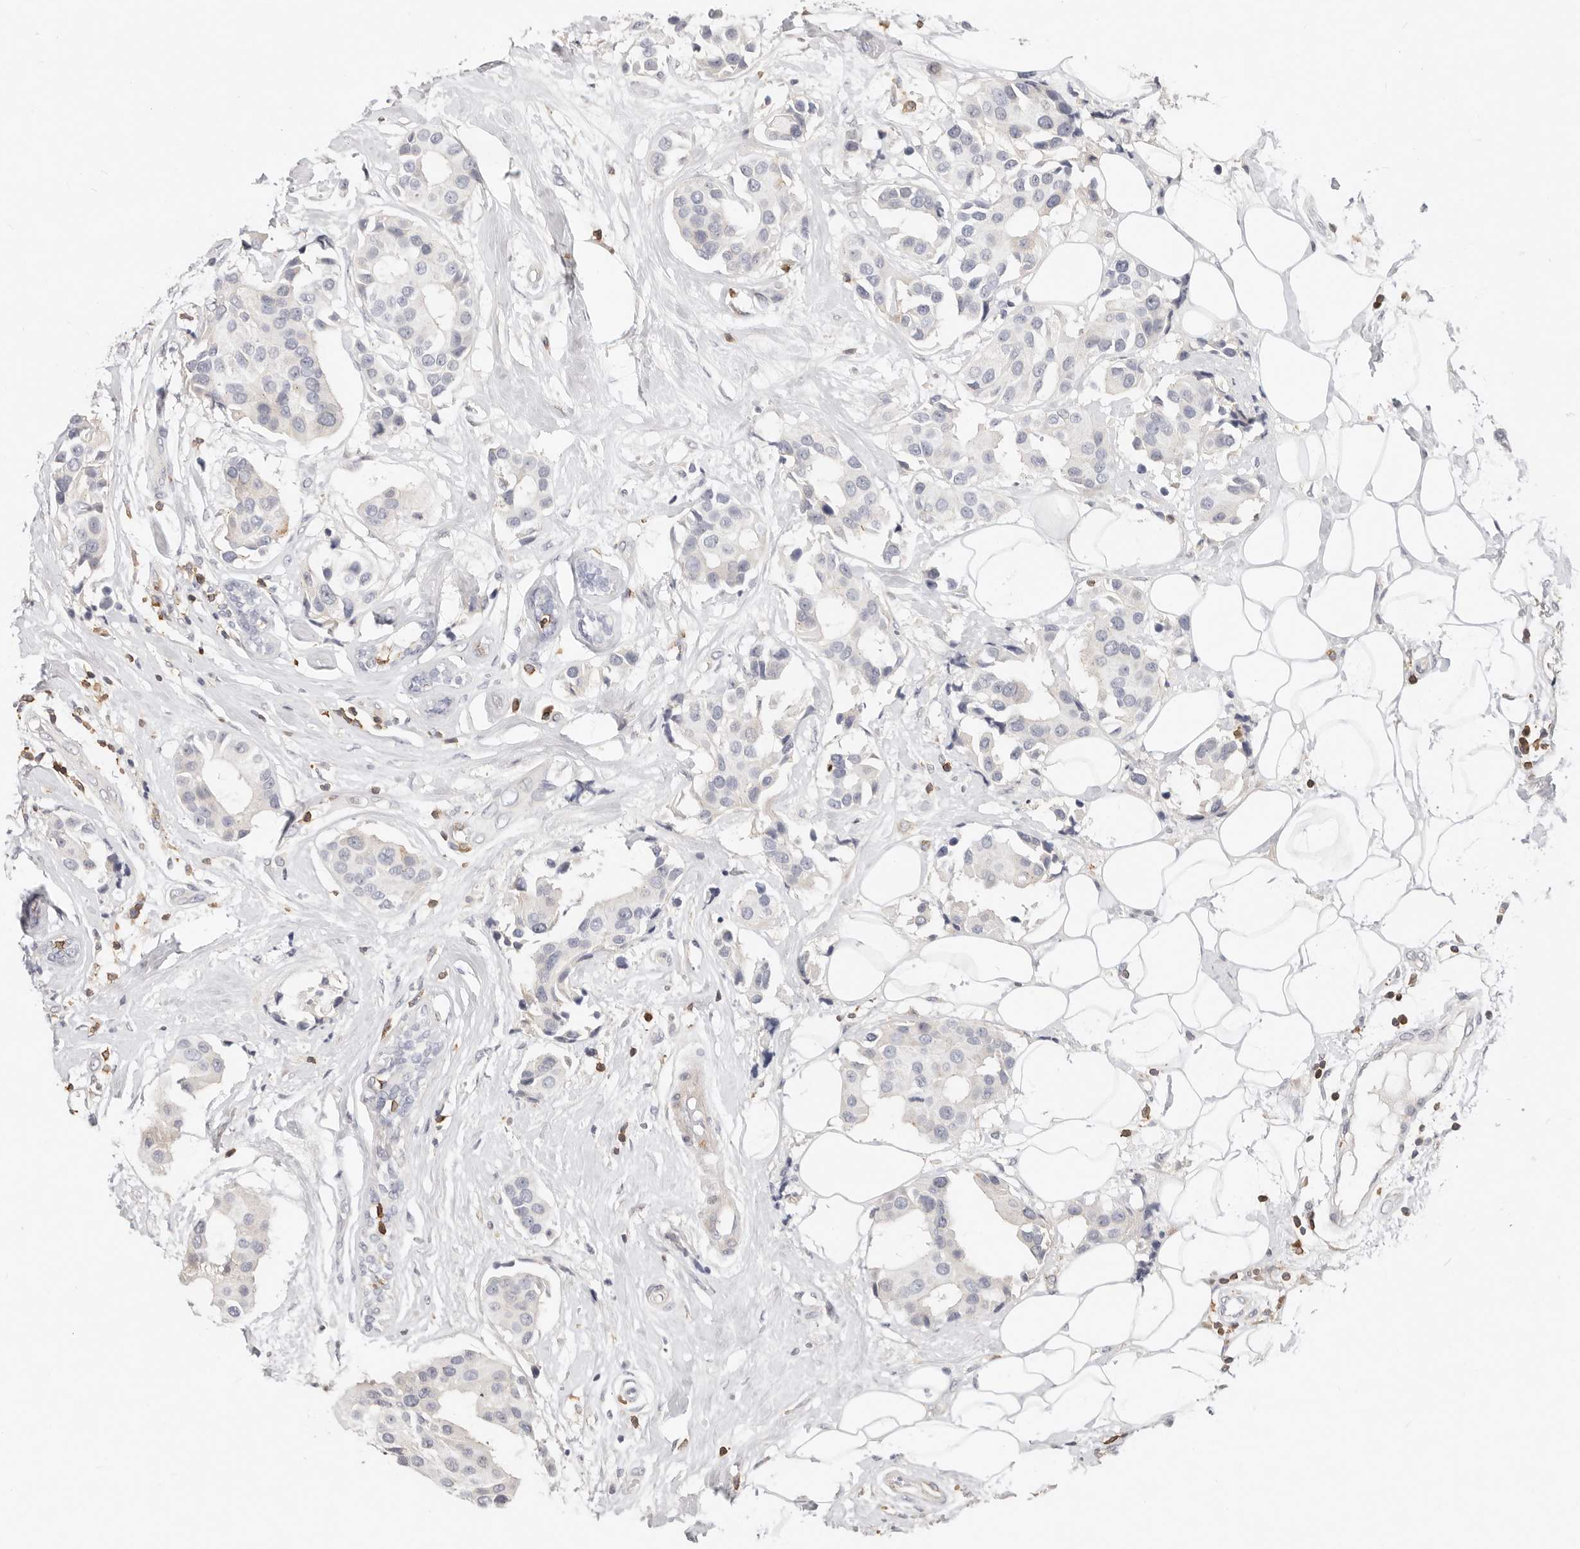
{"staining": {"intensity": "negative", "quantity": "none", "location": "none"}, "tissue": "breast cancer", "cell_type": "Tumor cells", "image_type": "cancer", "snomed": [{"axis": "morphology", "description": "Normal tissue, NOS"}, {"axis": "morphology", "description": "Duct carcinoma"}, {"axis": "topography", "description": "Breast"}], "caption": "Human breast cancer (invasive ductal carcinoma) stained for a protein using IHC demonstrates no positivity in tumor cells.", "gene": "TMEM63B", "patient": {"sex": "female", "age": 39}}